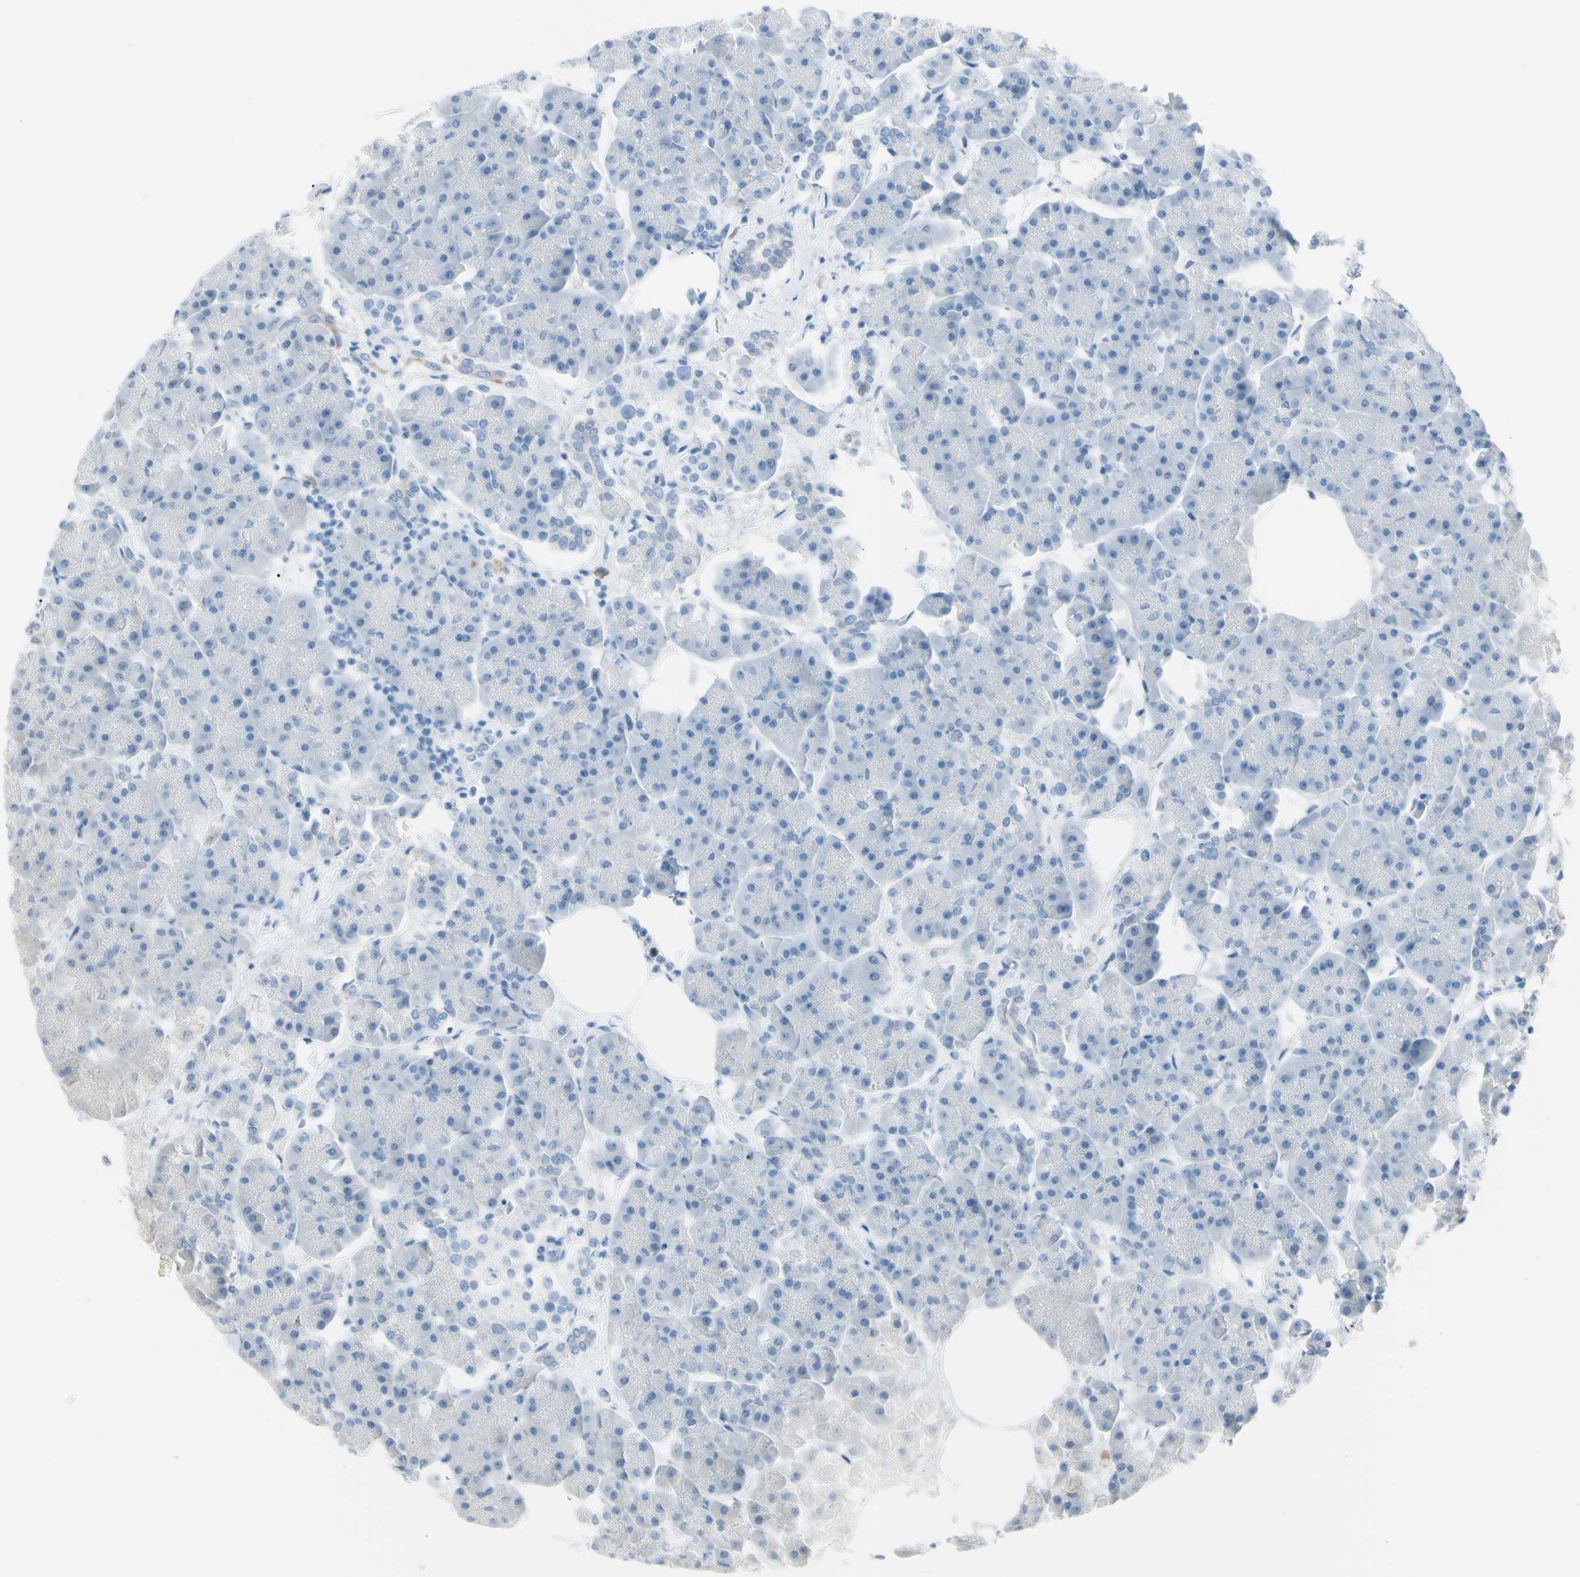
{"staining": {"intensity": "negative", "quantity": "none", "location": "none"}, "tissue": "pancreas", "cell_type": "Exocrine glandular cells", "image_type": "normal", "snomed": [{"axis": "morphology", "description": "Normal tissue, NOS"}, {"axis": "topography", "description": "Pancreas"}], "caption": "Exocrine glandular cells show no significant protein positivity in benign pancreas. (DAB (3,3'-diaminobenzidine) IHC with hematoxylin counter stain).", "gene": "TFPI2", "patient": {"sex": "female", "age": 70}}